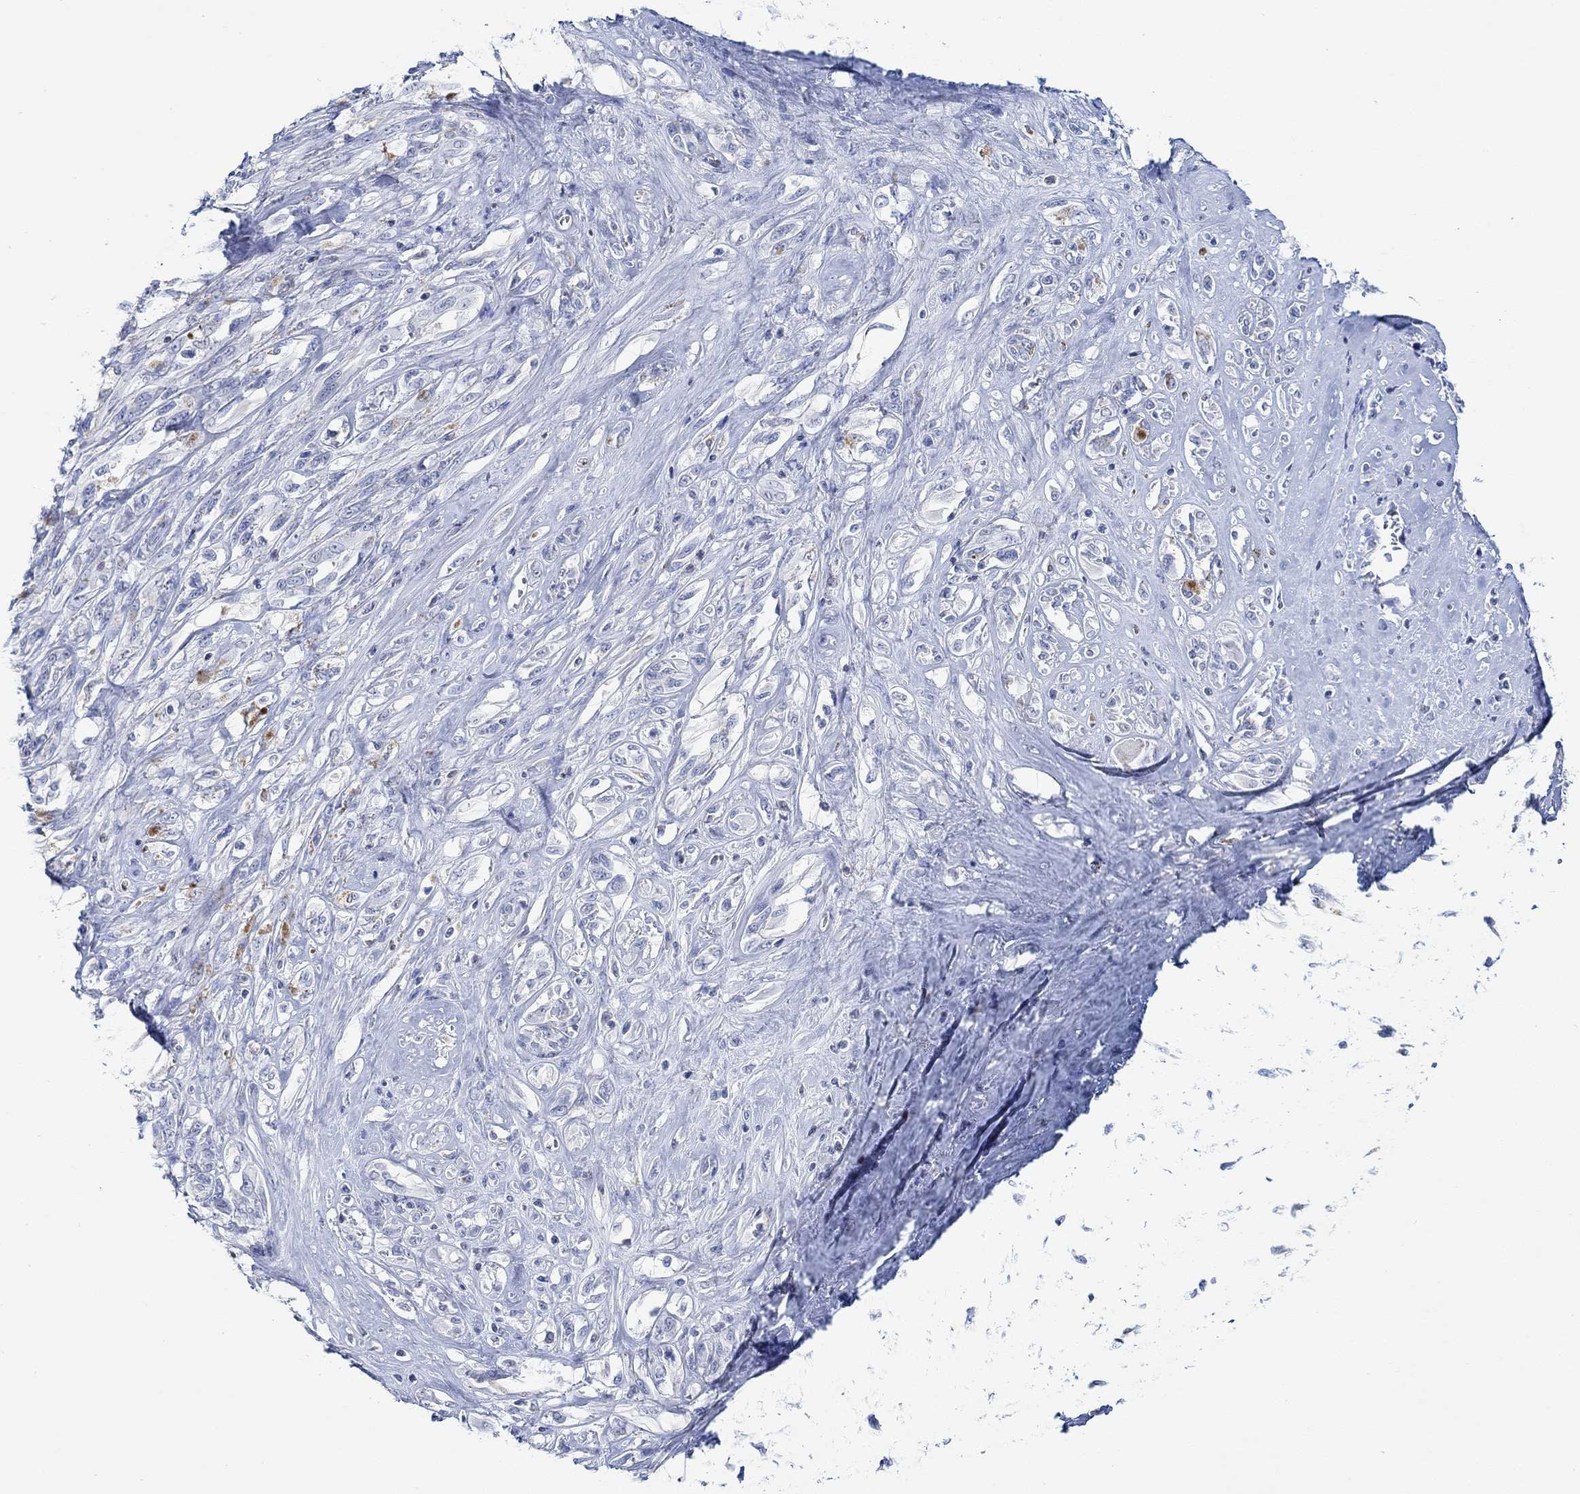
{"staining": {"intensity": "negative", "quantity": "none", "location": "none"}, "tissue": "melanoma", "cell_type": "Tumor cells", "image_type": "cancer", "snomed": [{"axis": "morphology", "description": "Malignant melanoma, NOS"}, {"axis": "topography", "description": "Skin"}], "caption": "Tumor cells show no significant expression in malignant melanoma.", "gene": "PPP1R17", "patient": {"sex": "female", "age": 91}}